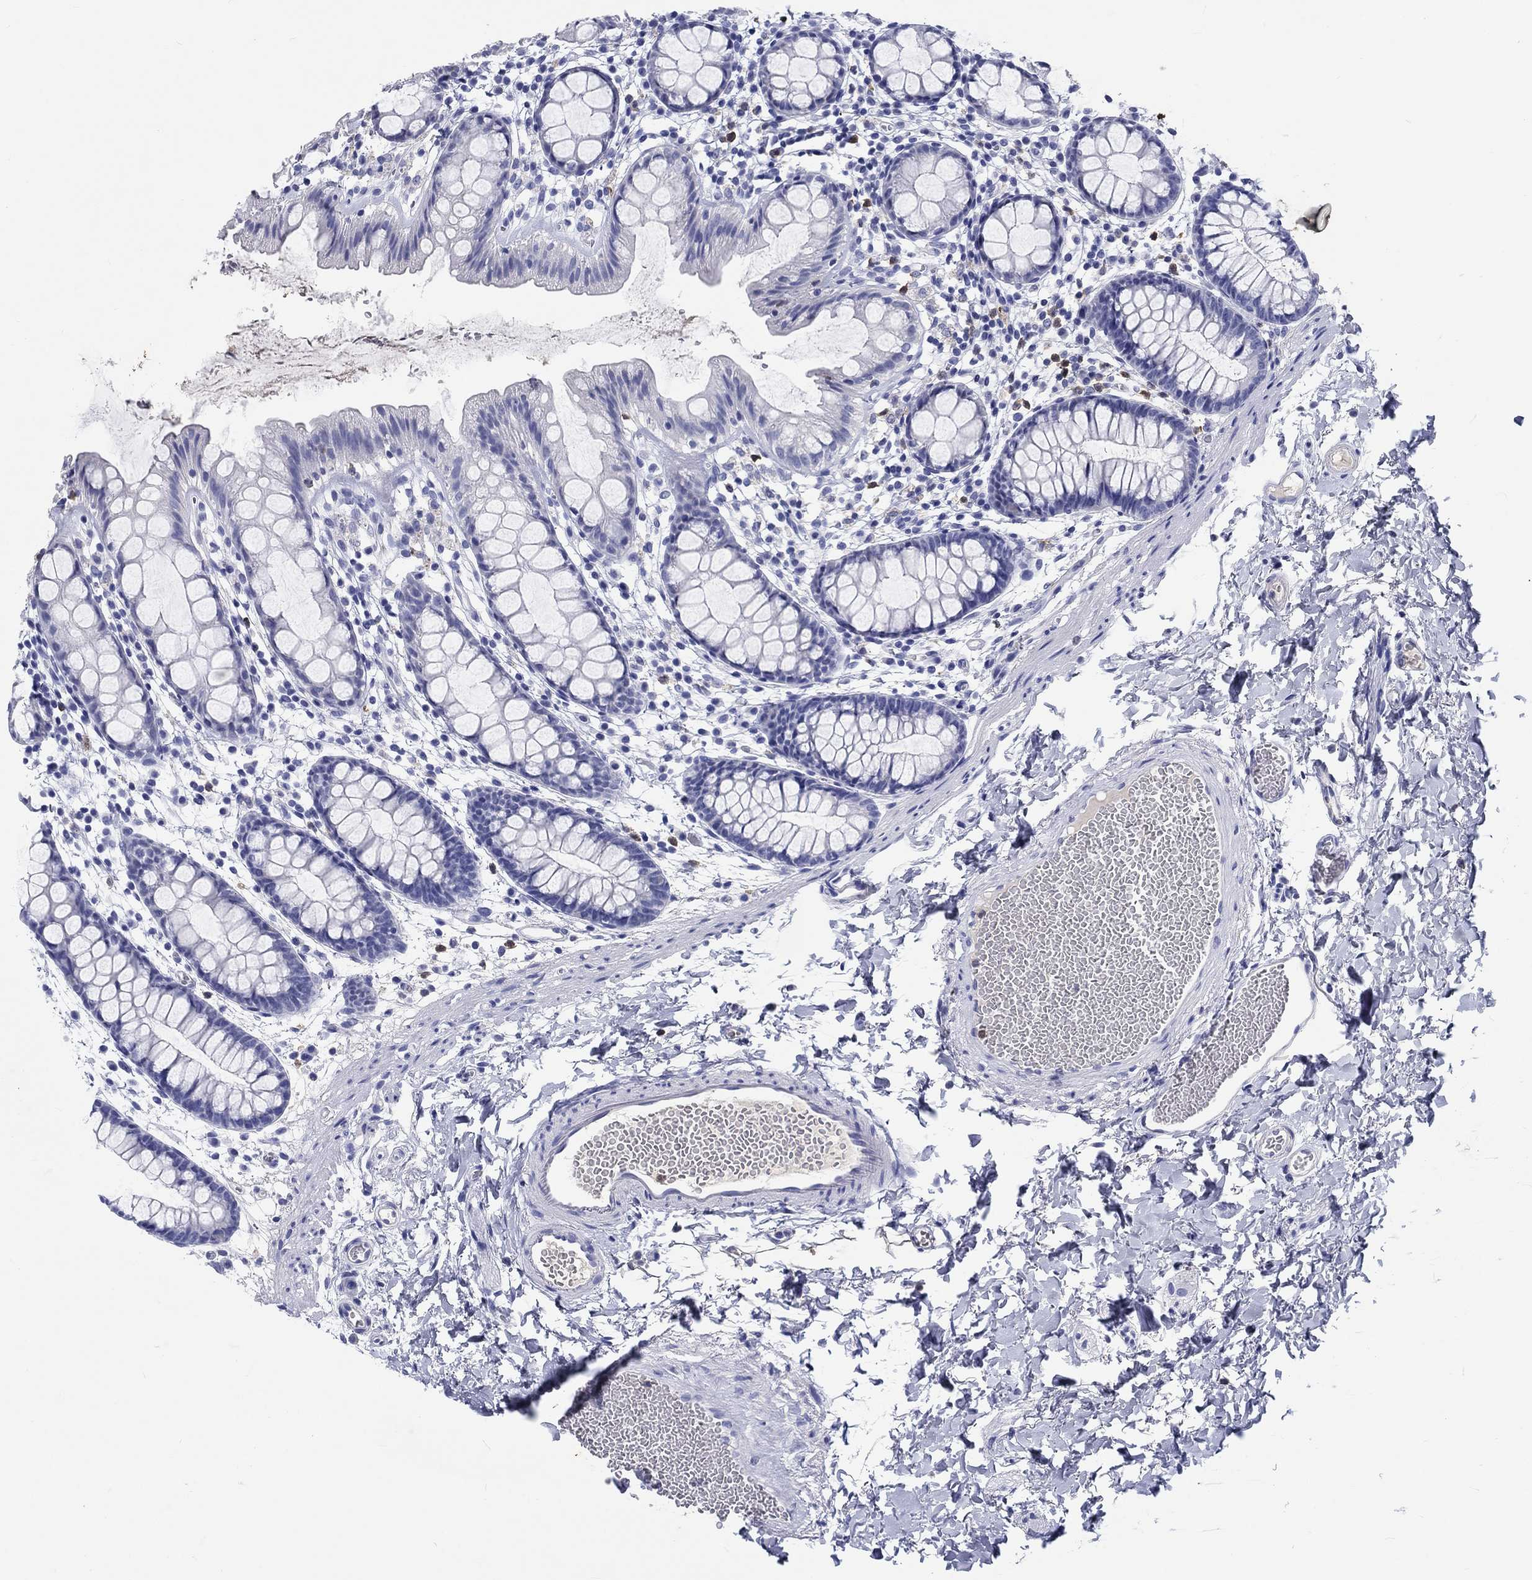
{"staining": {"intensity": "negative", "quantity": "none", "location": "none"}, "tissue": "rectum", "cell_type": "Glandular cells", "image_type": "normal", "snomed": [{"axis": "morphology", "description": "Normal tissue, NOS"}, {"axis": "topography", "description": "Rectum"}], "caption": "The image reveals no significant expression in glandular cells of rectum.", "gene": "EPX", "patient": {"sex": "male", "age": 57}}